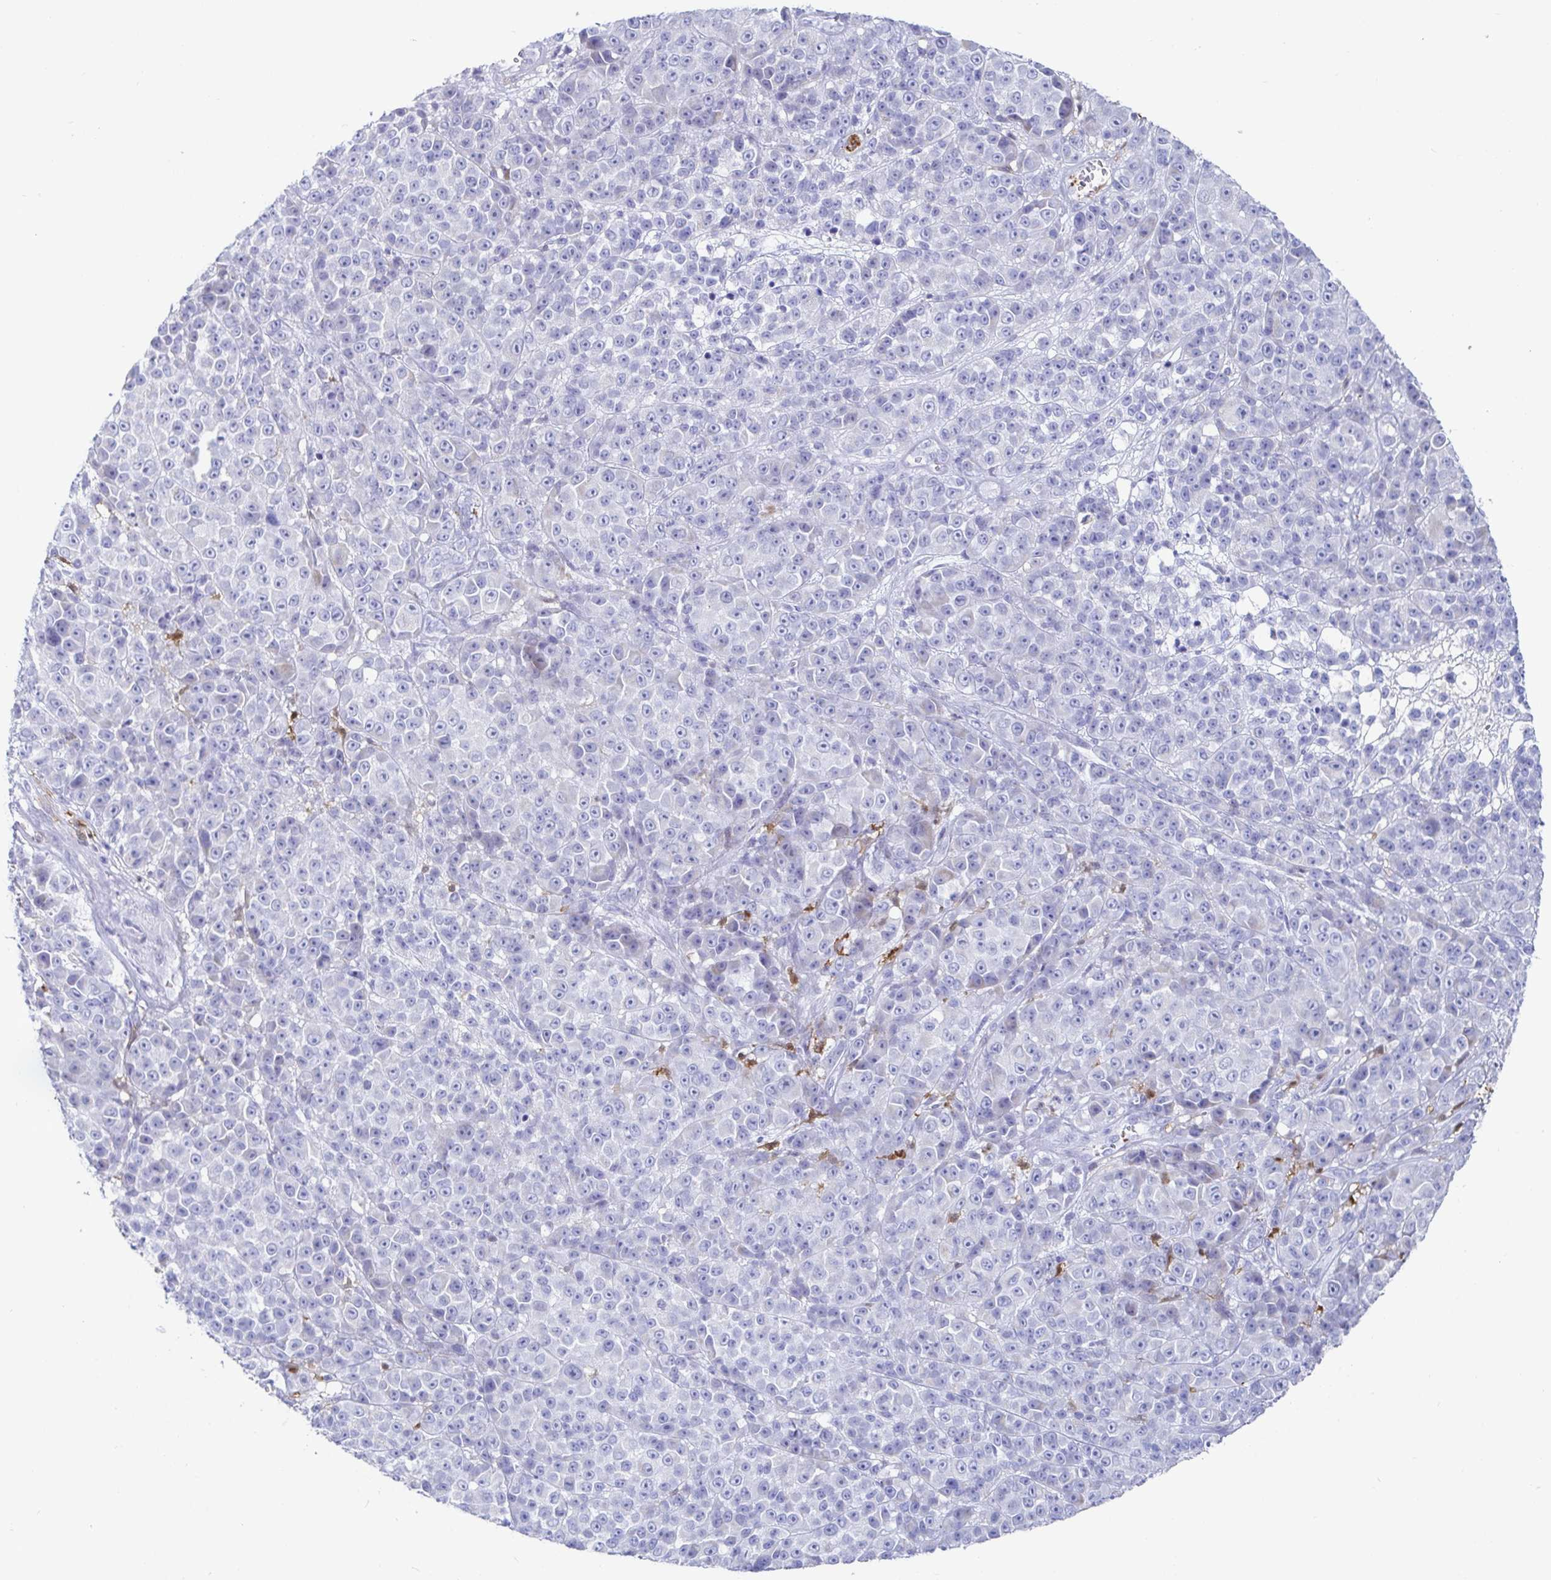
{"staining": {"intensity": "negative", "quantity": "none", "location": "none"}, "tissue": "melanoma", "cell_type": "Tumor cells", "image_type": "cancer", "snomed": [{"axis": "morphology", "description": "Malignant melanoma, NOS"}, {"axis": "topography", "description": "Skin"}, {"axis": "topography", "description": "Skin of back"}], "caption": "An image of human melanoma is negative for staining in tumor cells. Brightfield microscopy of IHC stained with DAB (3,3'-diaminobenzidine) (brown) and hematoxylin (blue), captured at high magnification.", "gene": "OR2A4", "patient": {"sex": "male", "age": 91}}